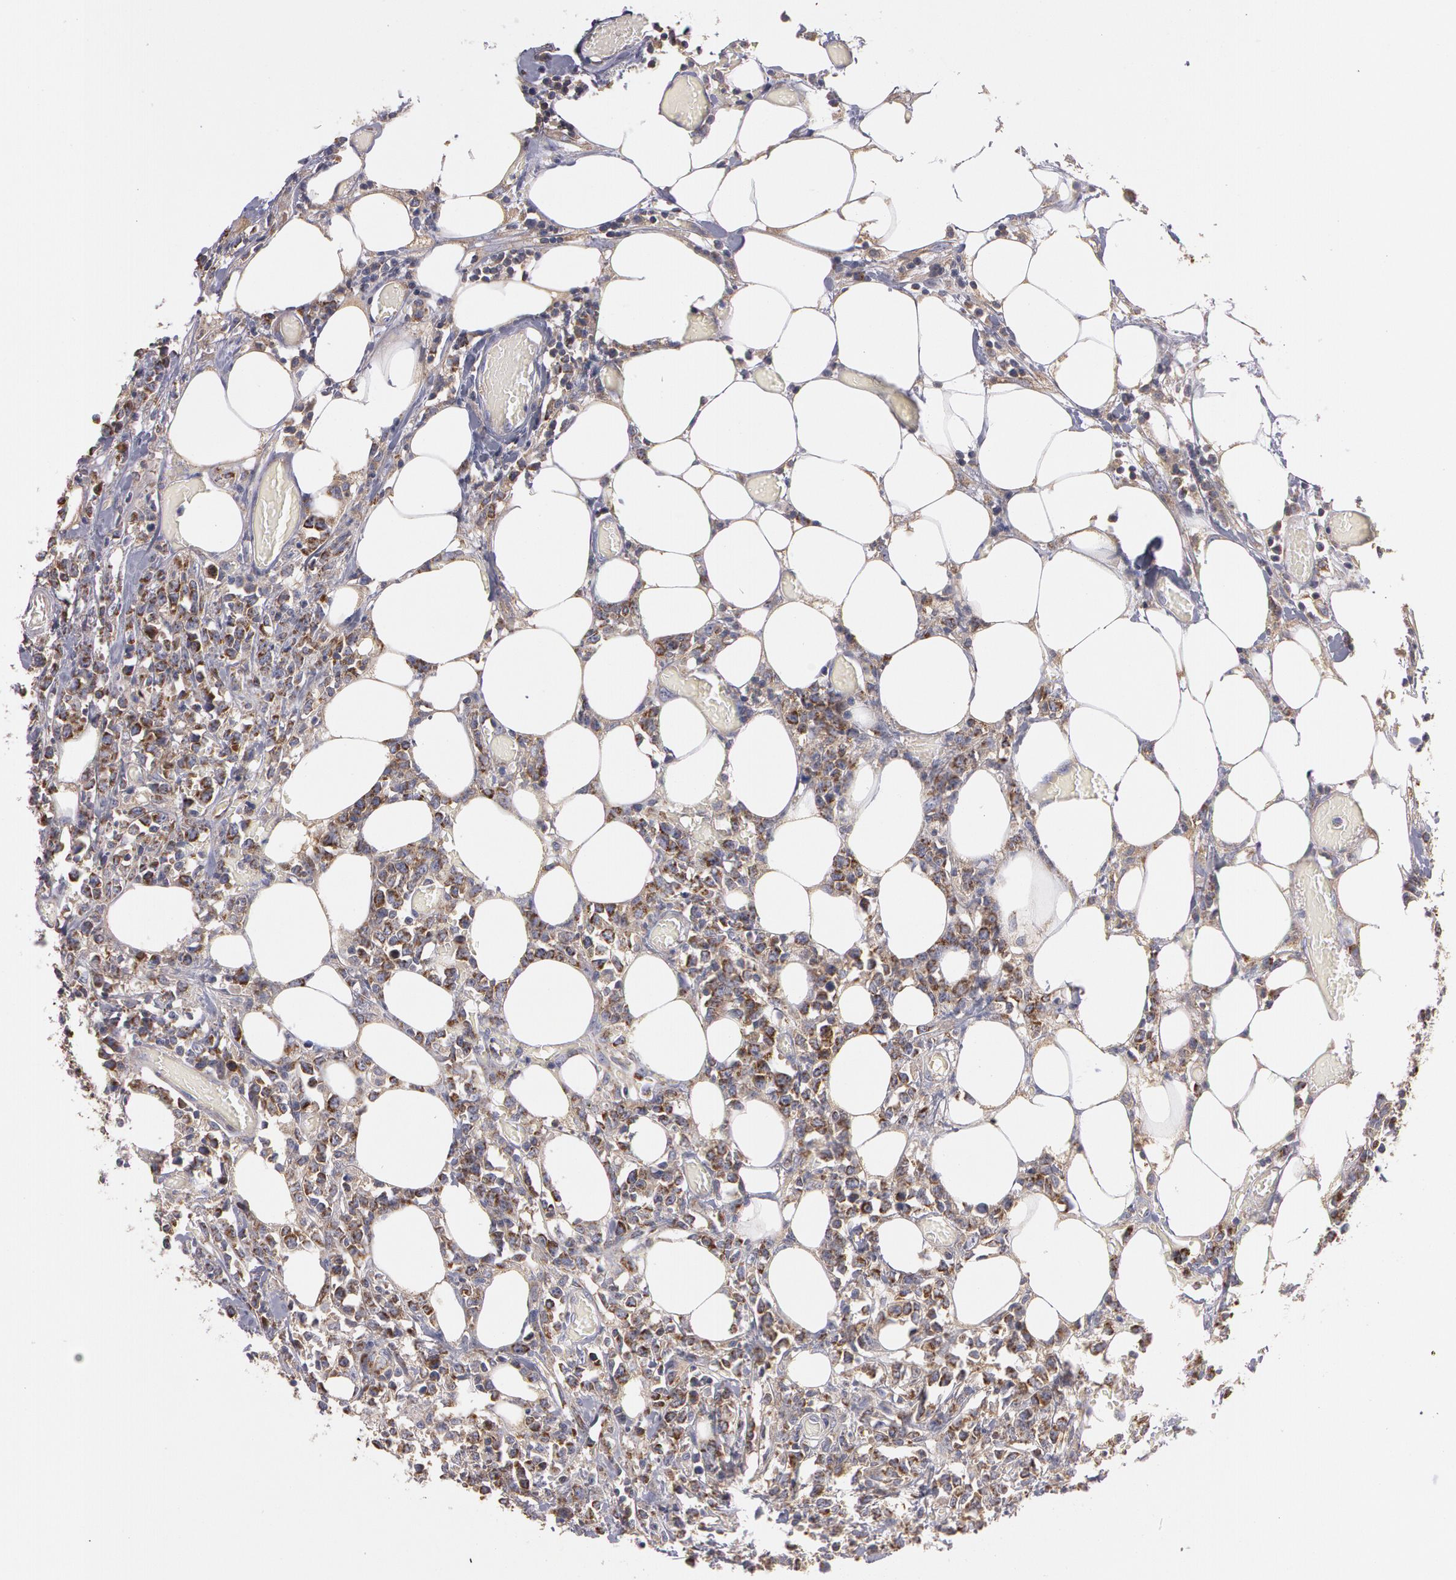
{"staining": {"intensity": "moderate", "quantity": "25%-75%", "location": "cytoplasmic/membranous"}, "tissue": "lymphoma", "cell_type": "Tumor cells", "image_type": "cancer", "snomed": [{"axis": "morphology", "description": "Malignant lymphoma, non-Hodgkin's type, High grade"}, {"axis": "topography", "description": "Colon"}], "caption": "The image displays staining of malignant lymphoma, non-Hodgkin's type (high-grade), revealing moderate cytoplasmic/membranous protein positivity (brown color) within tumor cells. Ihc stains the protein in brown and the nuclei are stained blue.", "gene": "NEK9", "patient": {"sex": "male", "age": 82}}